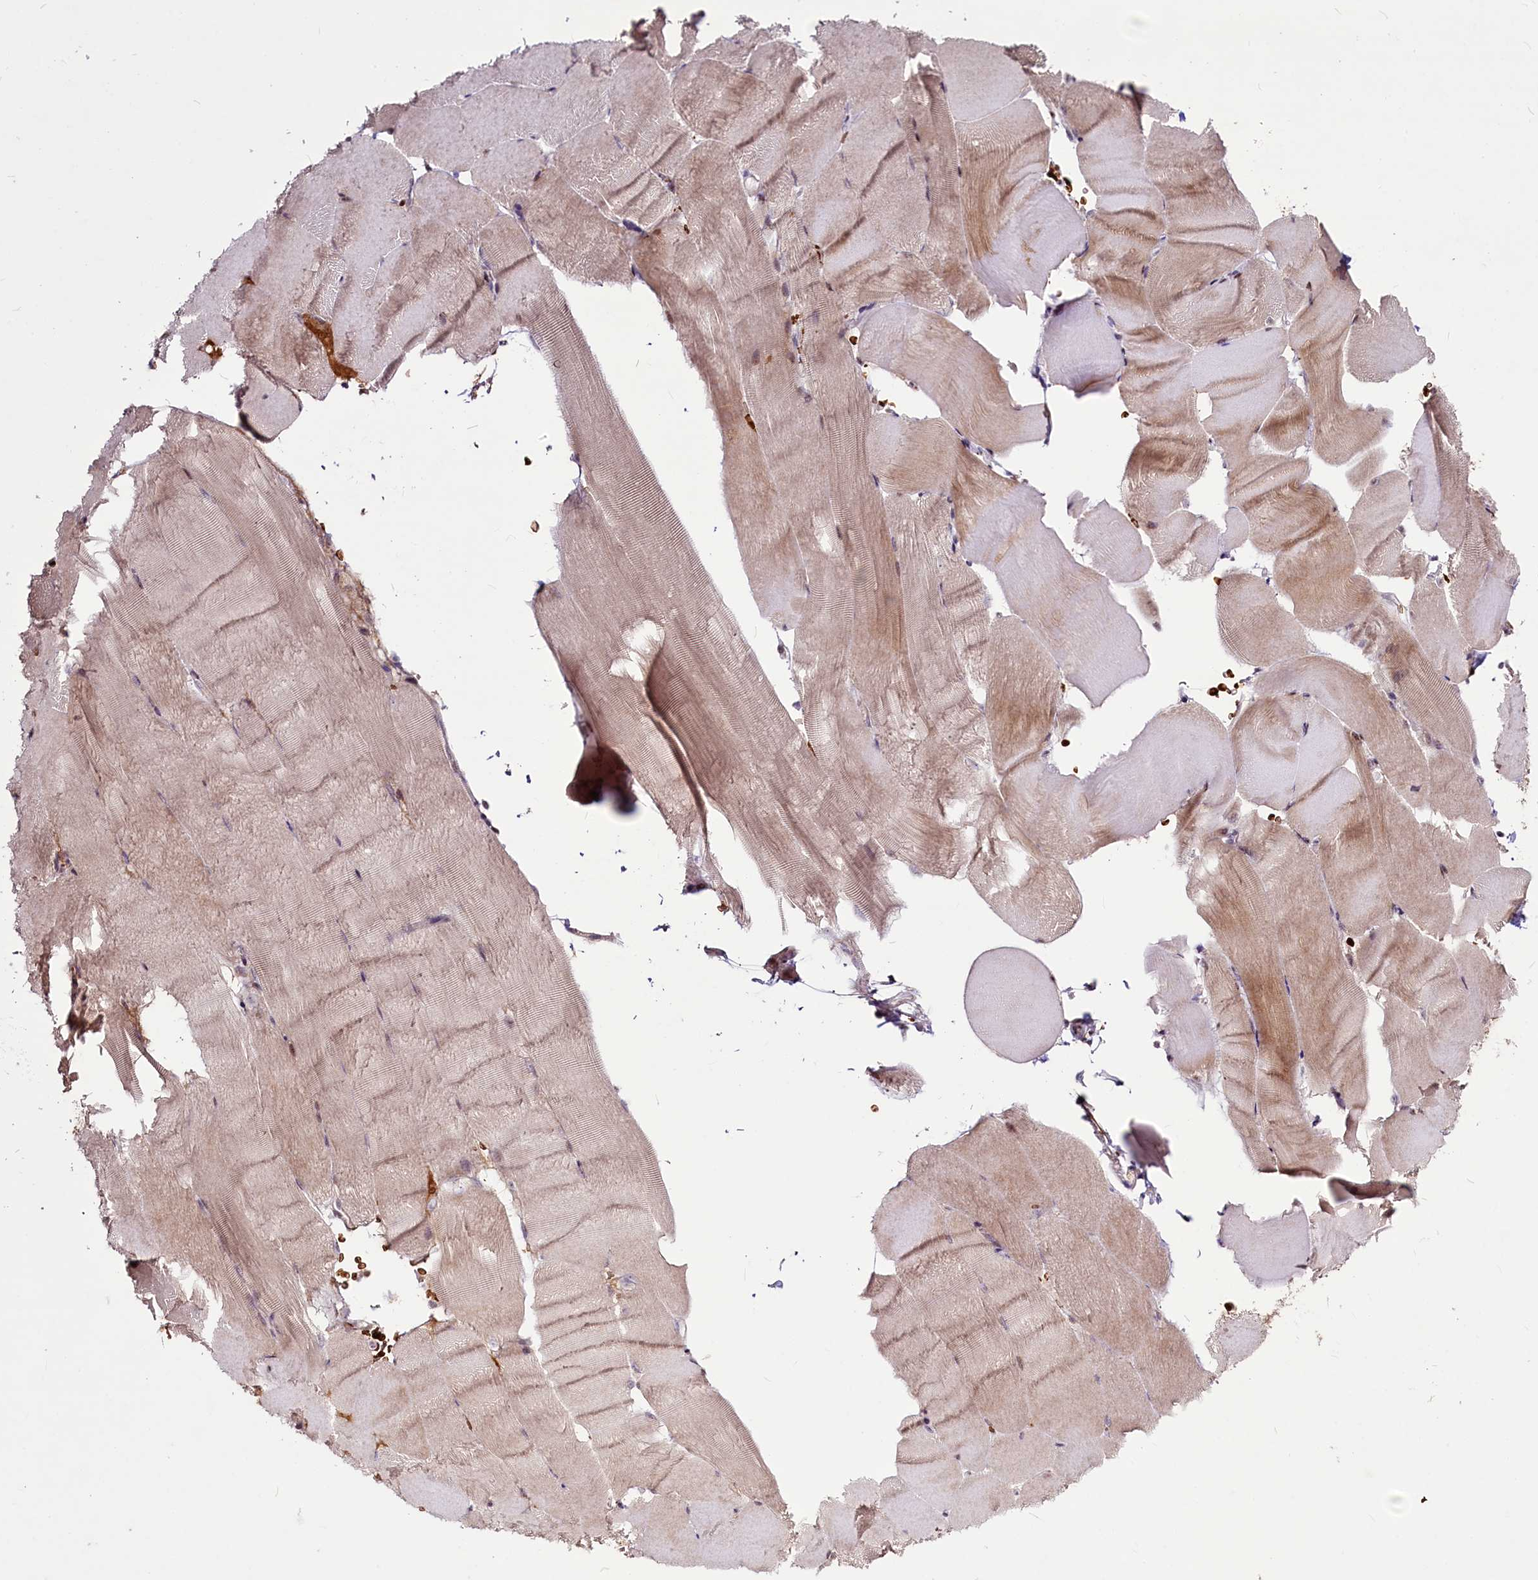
{"staining": {"intensity": "weak", "quantity": "25%-75%", "location": "cytoplasmic/membranous"}, "tissue": "skeletal muscle", "cell_type": "Myocytes", "image_type": "normal", "snomed": [{"axis": "morphology", "description": "Normal tissue, NOS"}, {"axis": "topography", "description": "Skeletal muscle"}, {"axis": "topography", "description": "Parathyroid gland"}], "caption": "Skeletal muscle stained with DAB (3,3'-diaminobenzidine) immunohistochemistry demonstrates low levels of weak cytoplasmic/membranous expression in approximately 25%-75% of myocytes. The protein of interest is stained brown, and the nuclei are stained in blue (DAB IHC with brightfield microscopy, high magnification).", "gene": "SUSD3", "patient": {"sex": "female", "age": 37}}